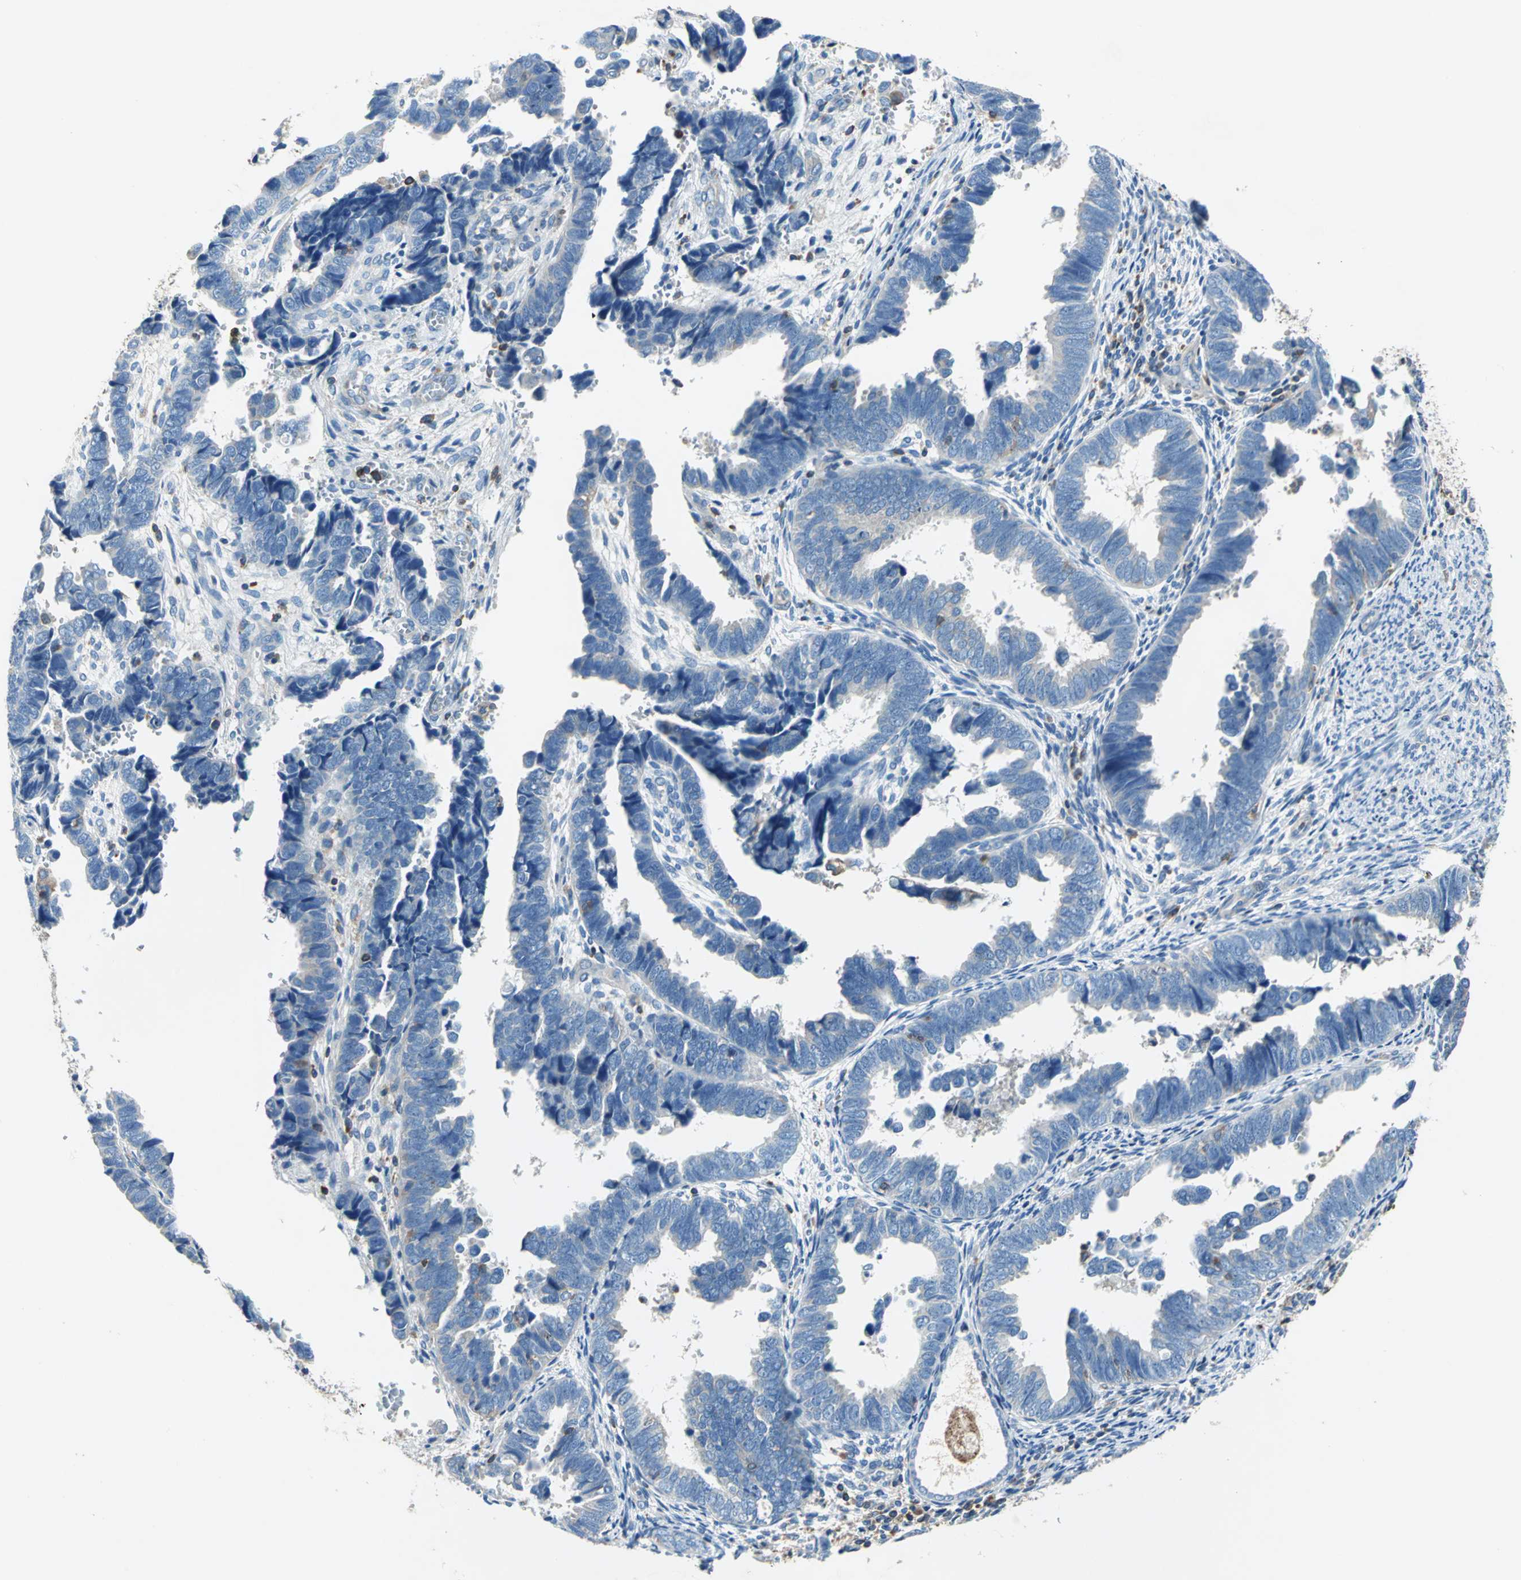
{"staining": {"intensity": "negative", "quantity": "none", "location": "none"}, "tissue": "endometrial cancer", "cell_type": "Tumor cells", "image_type": "cancer", "snomed": [{"axis": "morphology", "description": "Adenocarcinoma, NOS"}, {"axis": "topography", "description": "Endometrium"}], "caption": "This is an immunohistochemistry micrograph of endometrial adenocarcinoma. There is no staining in tumor cells.", "gene": "SEPTIN6", "patient": {"sex": "female", "age": 75}}